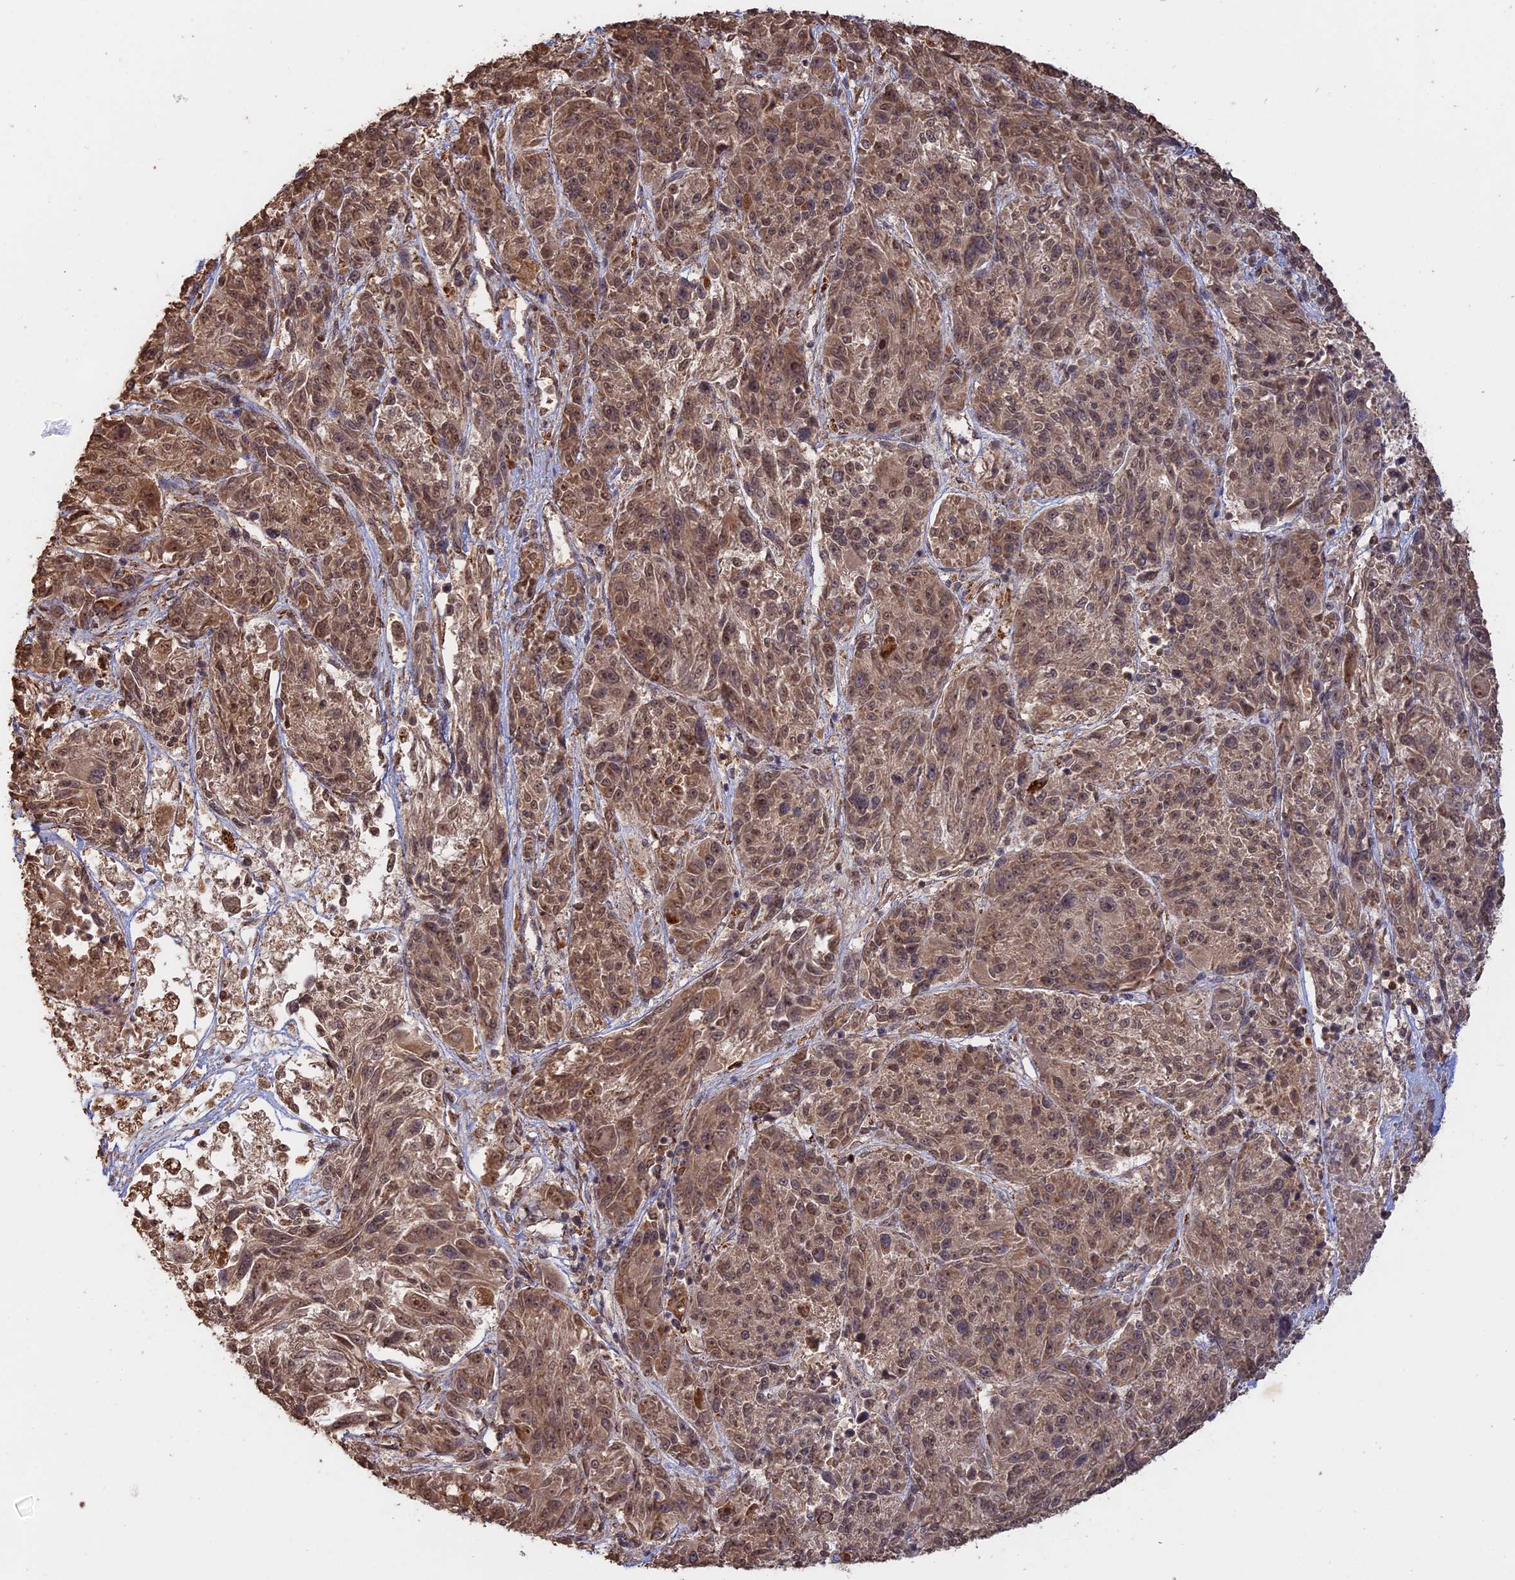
{"staining": {"intensity": "moderate", "quantity": ">75%", "location": "cytoplasmic/membranous,nuclear"}, "tissue": "melanoma", "cell_type": "Tumor cells", "image_type": "cancer", "snomed": [{"axis": "morphology", "description": "Malignant melanoma, NOS"}, {"axis": "topography", "description": "Skin"}], "caption": "Moderate cytoplasmic/membranous and nuclear expression is appreciated in about >75% of tumor cells in melanoma.", "gene": "FAM210B", "patient": {"sex": "male", "age": 53}}